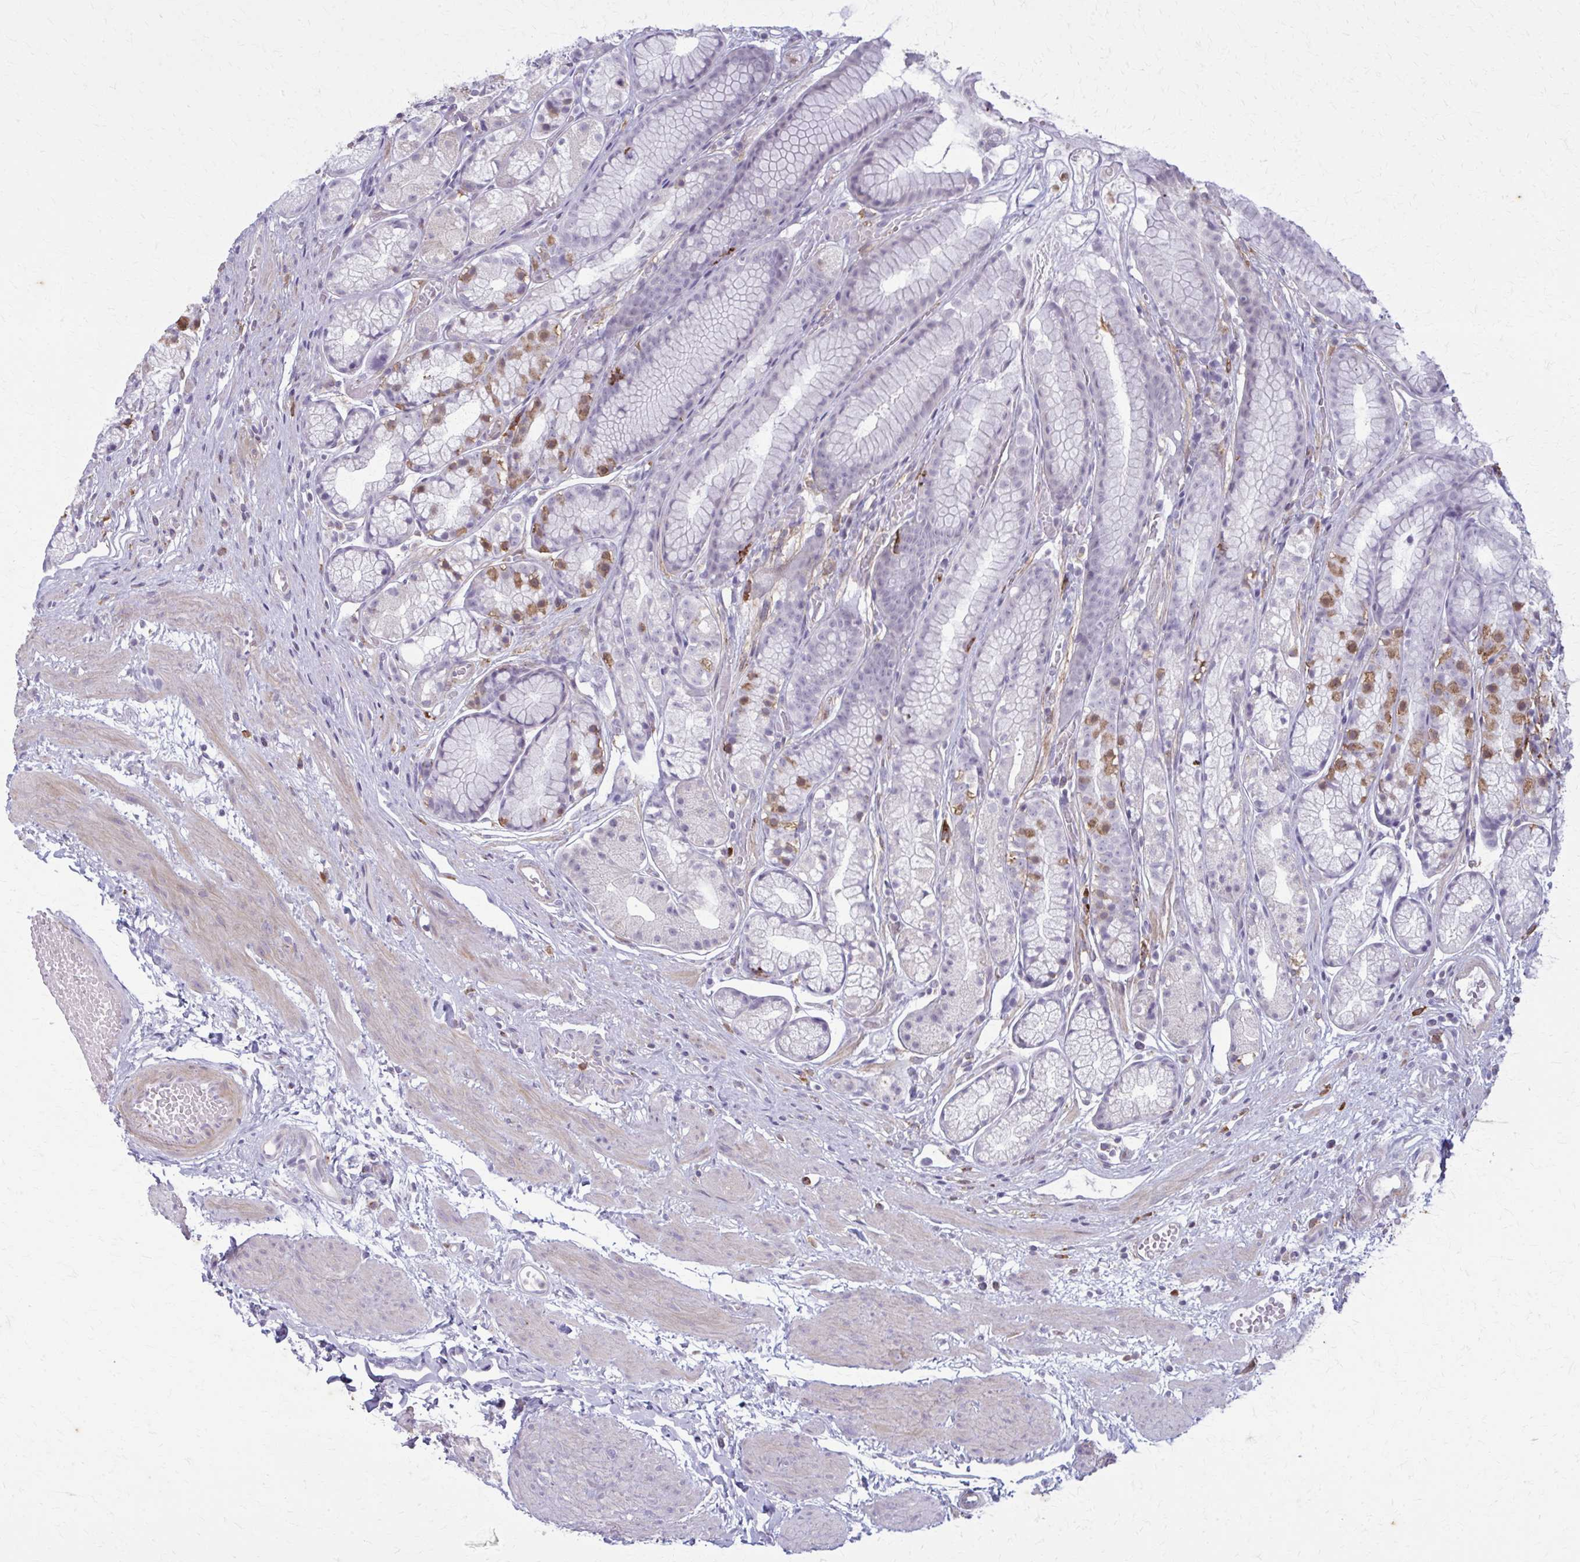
{"staining": {"intensity": "moderate", "quantity": "<25%", "location": "cytoplasmic/membranous"}, "tissue": "stomach", "cell_type": "Glandular cells", "image_type": "normal", "snomed": [{"axis": "morphology", "description": "Normal tissue, NOS"}, {"axis": "topography", "description": "Smooth muscle"}, {"axis": "topography", "description": "Stomach"}], "caption": "Immunohistochemistry (IHC) of unremarkable human stomach displays low levels of moderate cytoplasmic/membranous positivity in about <25% of glandular cells.", "gene": "CARD9", "patient": {"sex": "male", "age": 70}}